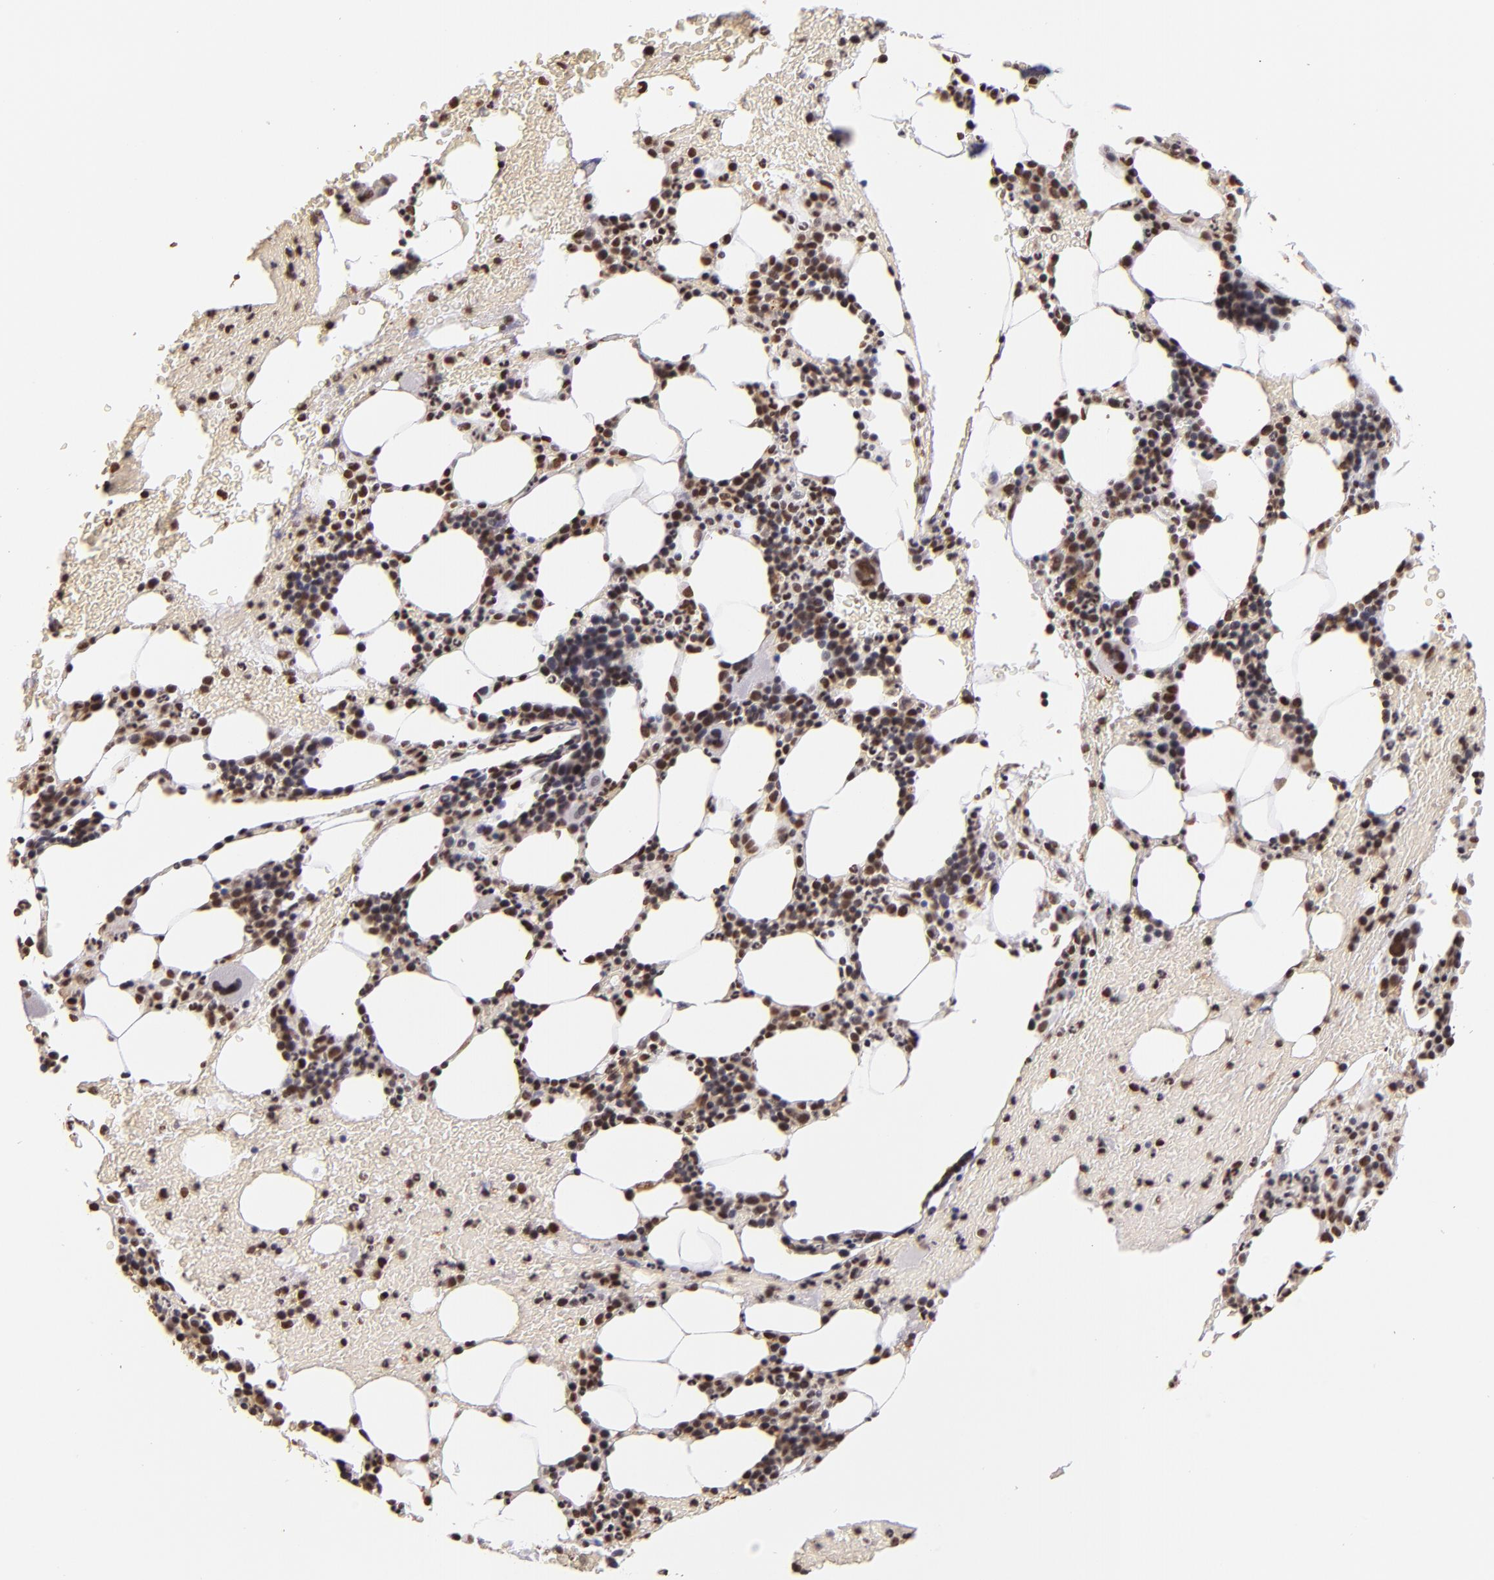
{"staining": {"intensity": "moderate", "quantity": ">75%", "location": "nuclear"}, "tissue": "bone marrow", "cell_type": "Hematopoietic cells", "image_type": "normal", "snomed": [{"axis": "morphology", "description": "Normal tissue, NOS"}, {"axis": "topography", "description": "Bone marrow"}], "caption": "A high-resolution micrograph shows IHC staining of normal bone marrow, which reveals moderate nuclear expression in about >75% of hematopoietic cells.", "gene": "SP1", "patient": {"sex": "female", "age": 84}}